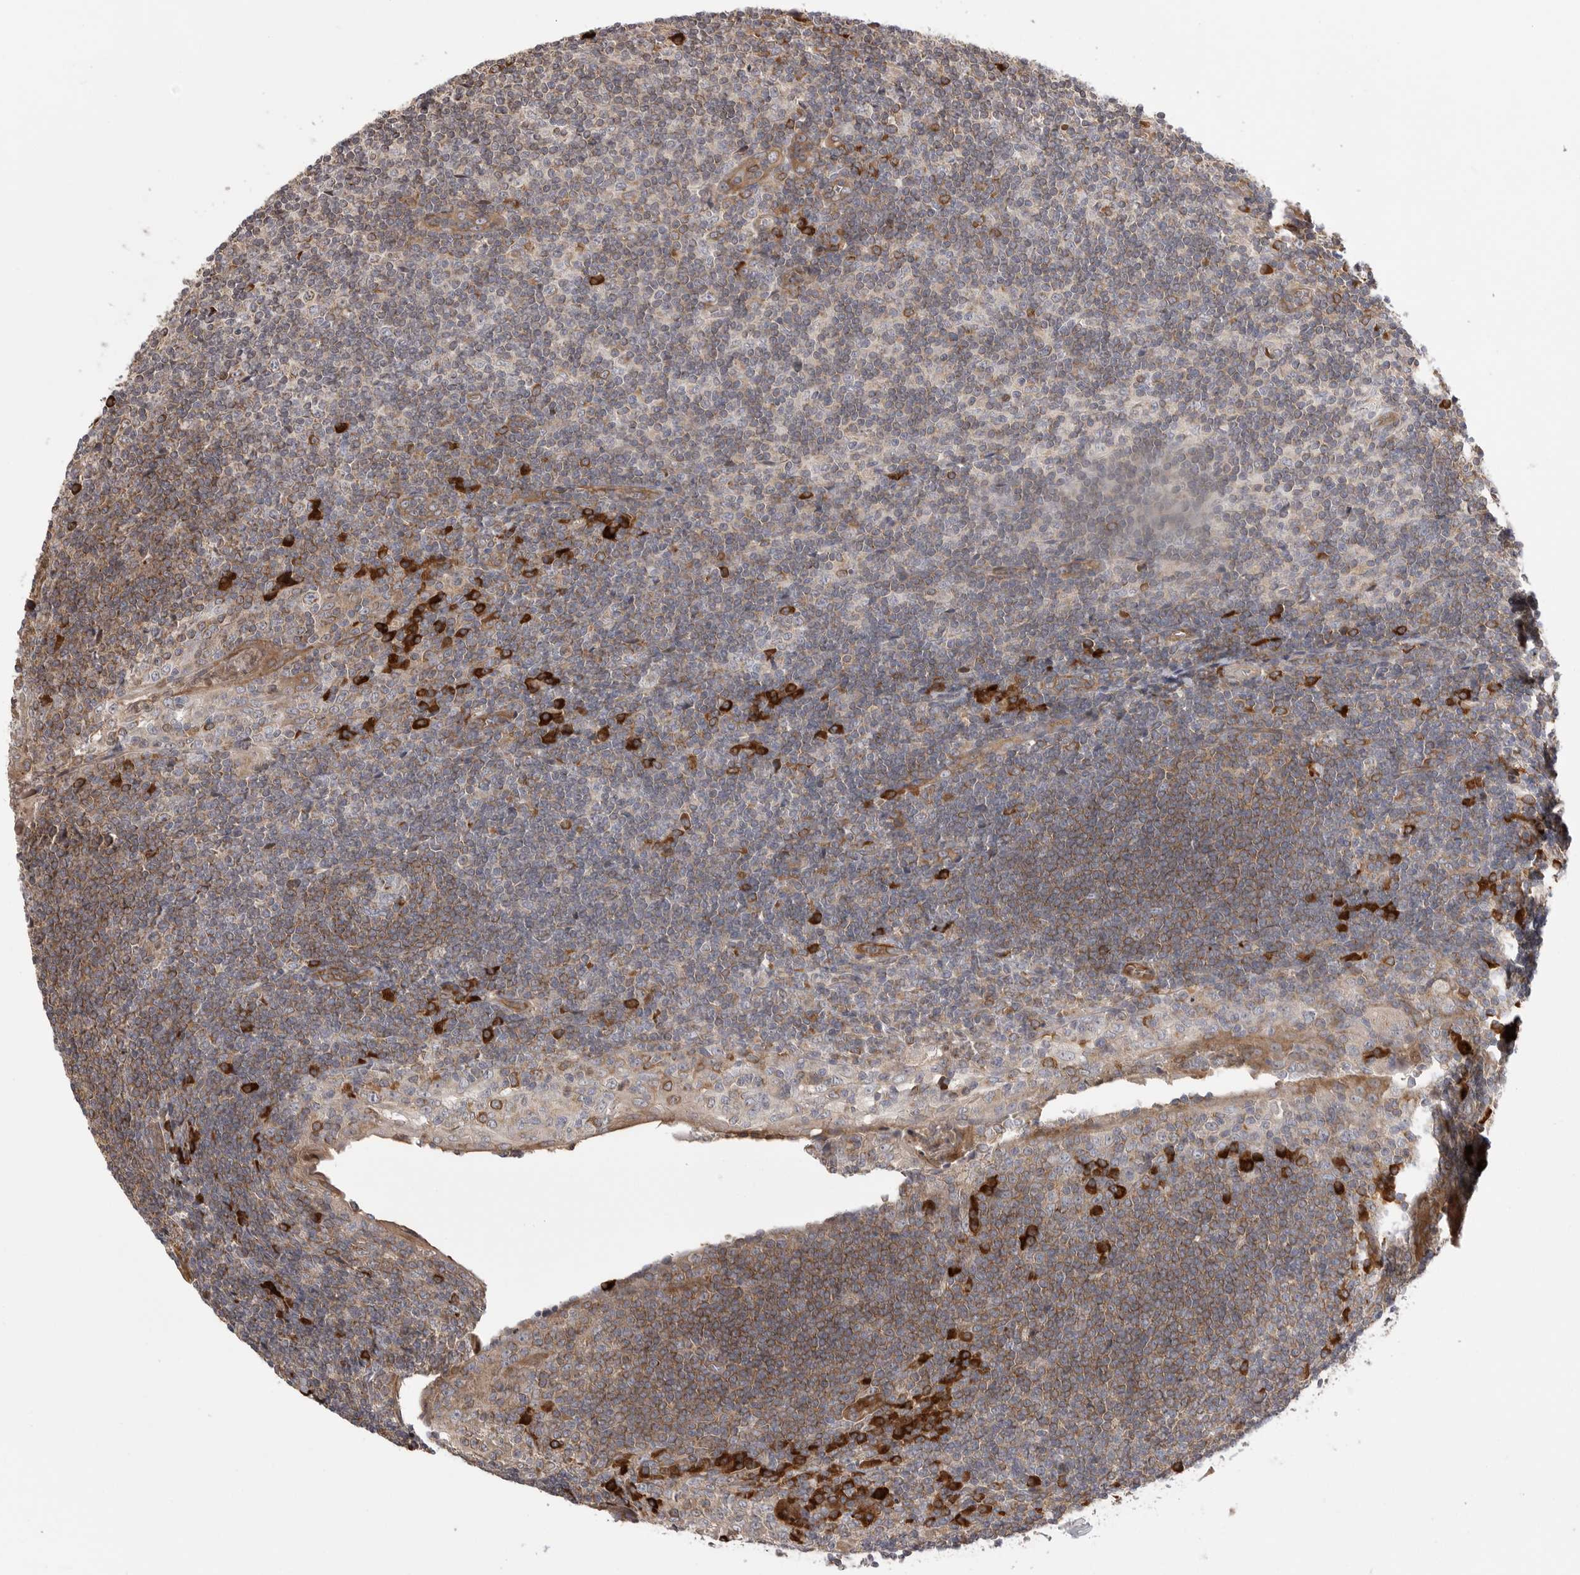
{"staining": {"intensity": "strong", "quantity": "25%-75%", "location": "cytoplasmic/membranous"}, "tissue": "tonsil", "cell_type": "Germinal center cells", "image_type": "normal", "snomed": [{"axis": "morphology", "description": "Normal tissue, NOS"}, {"axis": "topography", "description": "Tonsil"}], "caption": "Protein analysis of unremarkable tonsil exhibits strong cytoplasmic/membranous staining in about 25%-75% of germinal center cells.", "gene": "OXR1", "patient": {"sex": "male", "age": 37}}